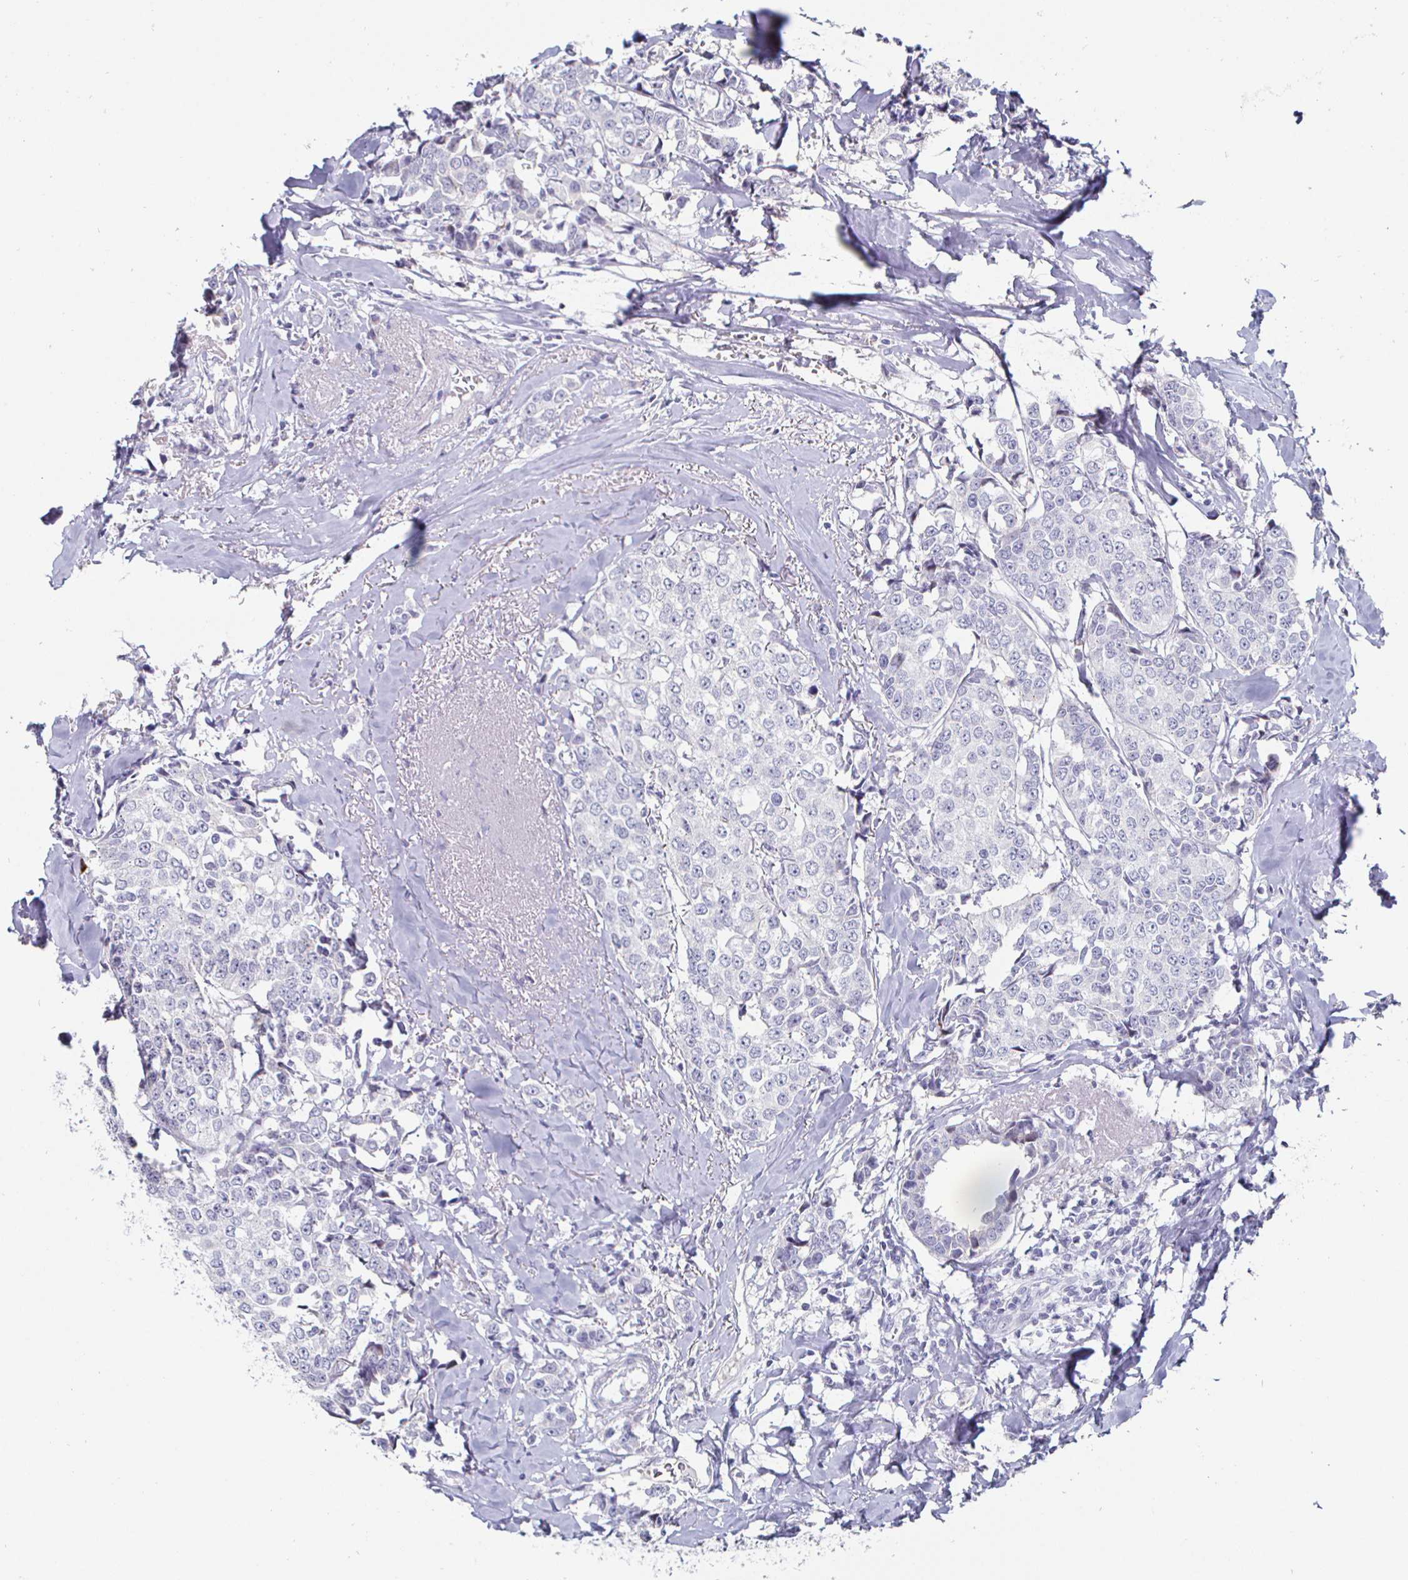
{"staining": {"intensity": "negative", "quantity": "none", "location": "none"}, "tissue": "breast cancer", "cell_type": "Tumor cells", "image_type": "cancer", "snomed": [{"axis": "morphology", "description": "Duct carcinoma"}, {"axis": "topography", "description": "Breast"}], "caption": "High magnification brightfield microscopy of breast invasive ductal carcinoma stained with DAB (3,3'-diaminobenzidine) (brown) and counterstained with hematoxylin (blue): tumor cells show no significant staining. The staining is performed using DAB brown chromogen with nuclei counter-stained in using hematoxylin.", "gene": "DMRTB1", "patient": {"sex": "female", "age": 80}}